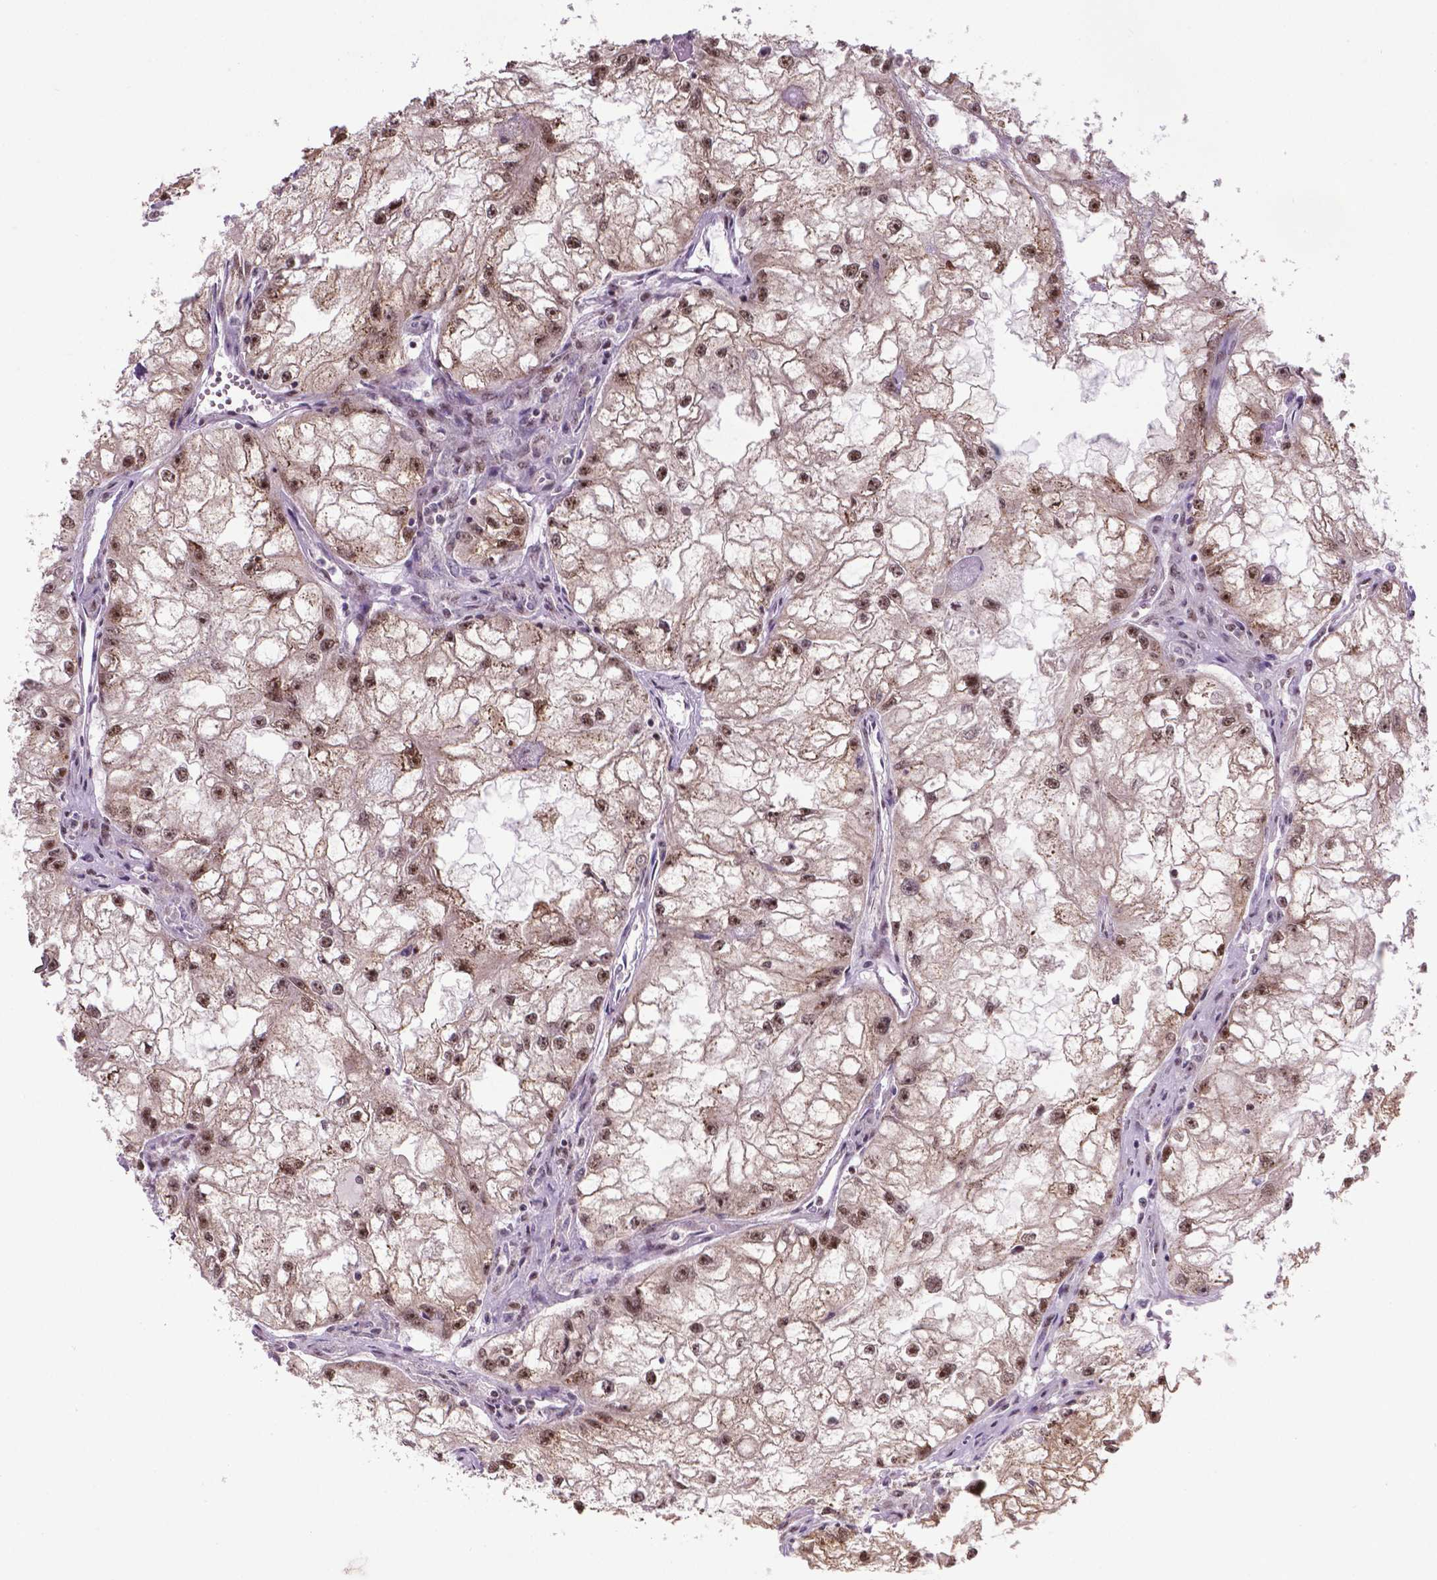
{"staining": {"intensity": "moderate", "quantity": ">75%", "location": "cytoplasmic/membranous,nuclear"}, "tissue": "renal cancer", "cell_type": "Tumor cells", "image_type": "cancer", "snomed": [{"axis": "morphology", "description": "Adenocarcinoma, NOS"}, {"axis": "topography", "description": "Kidney"}], "caption": "Adenocarcinoma (renal) stained with DAB (3,3'-diaminobenzidine) IHC shows medium levels of moderate cytoplasmic/membranous and nuclear positivity in approximately >75% of tumor cells.", "gene": "CSNK2A1", "patient": {"sex": "male", "age": 59}}